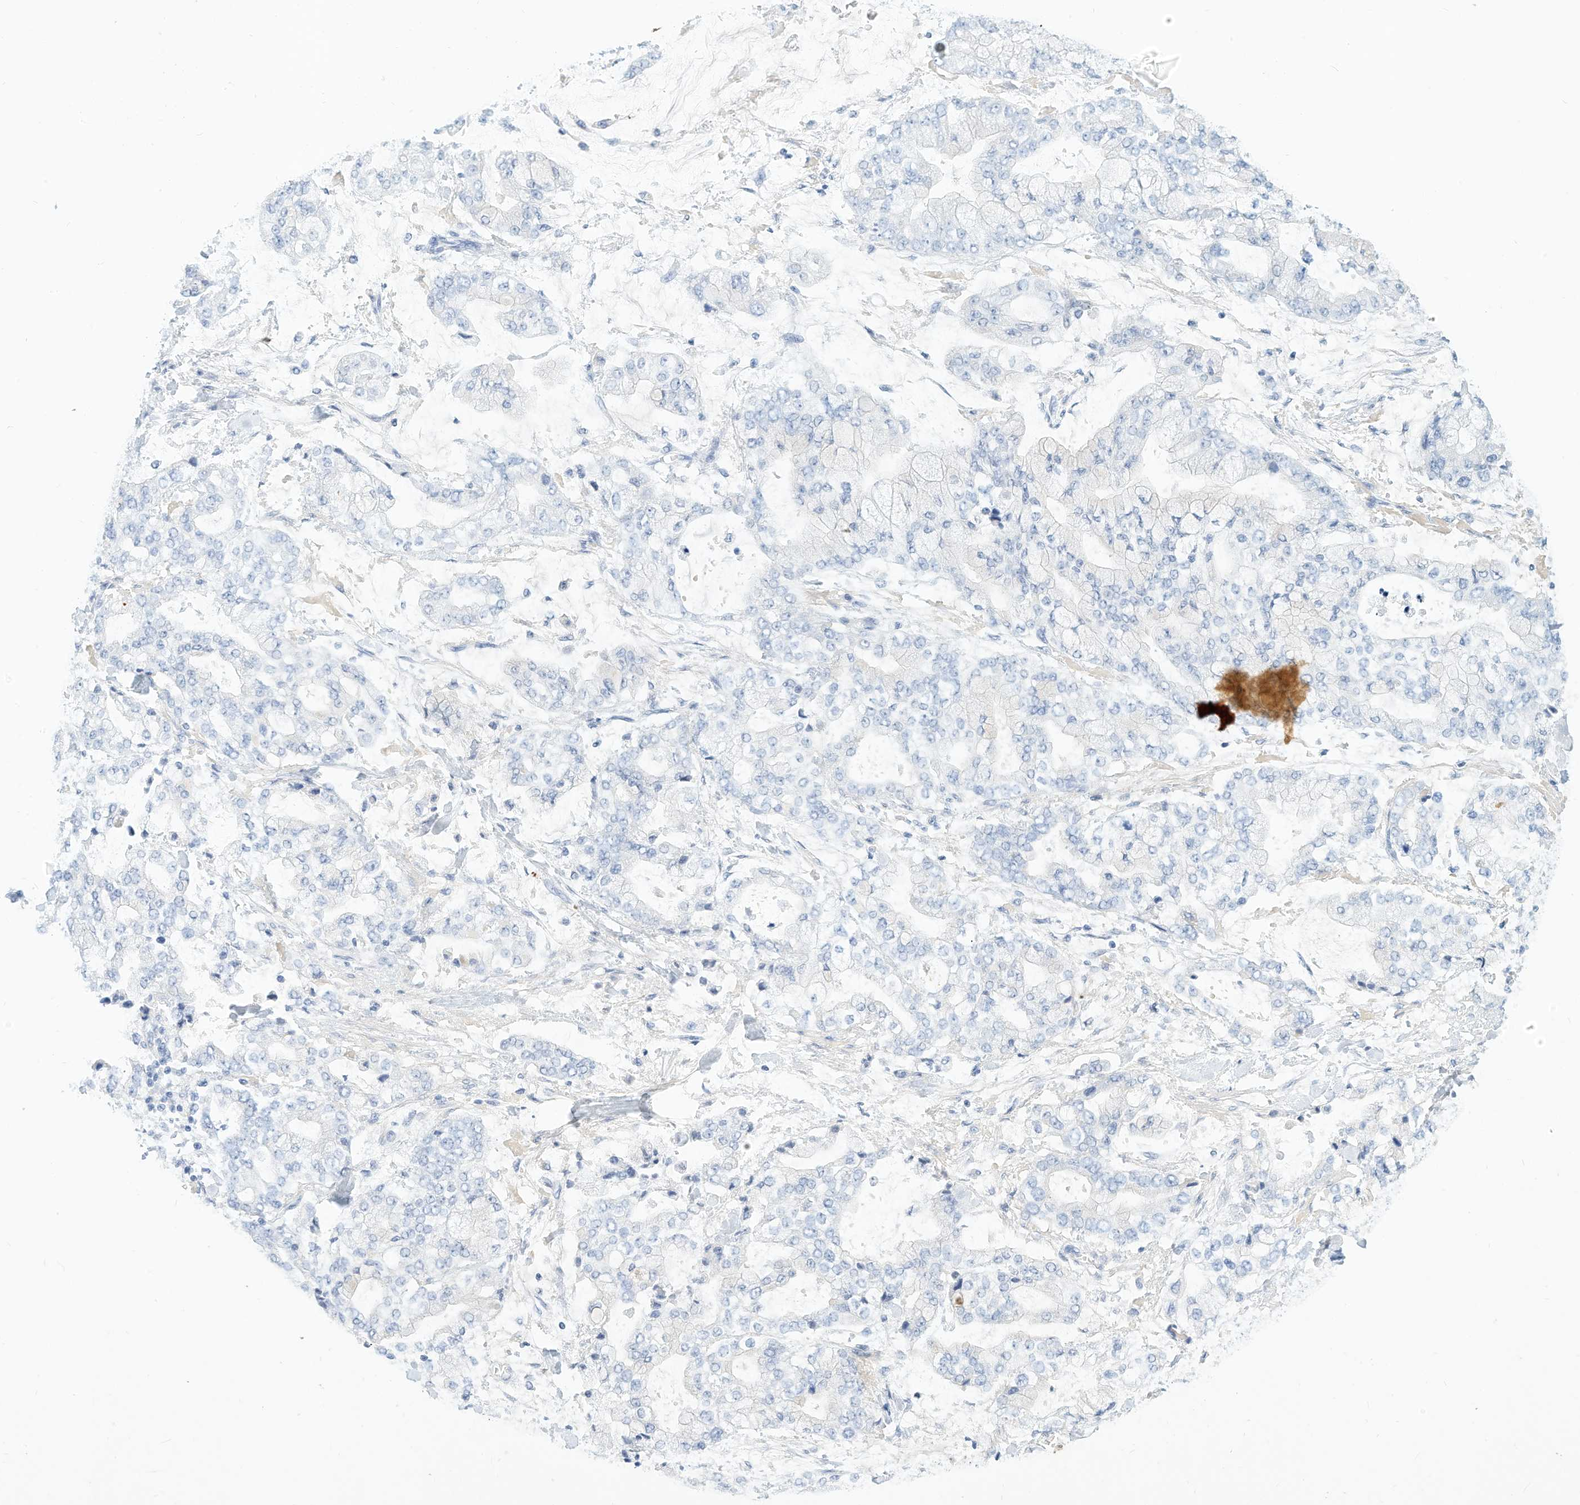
{"staining": {"intensity": "negative", "quantity": "none", "location": "none"}, "tissue": "stomach cancer", "cell_type": "Tumor cells", "image_type": "cancer", "snomed": [{"axis": "morphology", "description": "Normal tissue, NOS"}, {"axis": "morphology", "description": "Adenocarcinoma, NOS"}, {"axis": "topography", "description": "Stomach, upper"}, {"axis": "topography", "description": "Stomach"}], "caption": "Image shows no significant protein expression in tumor cells of stomach cancer (adenocarcinoma).", "gene": "SPOCD1", "patient": {"sex": "male", "age": 76}}